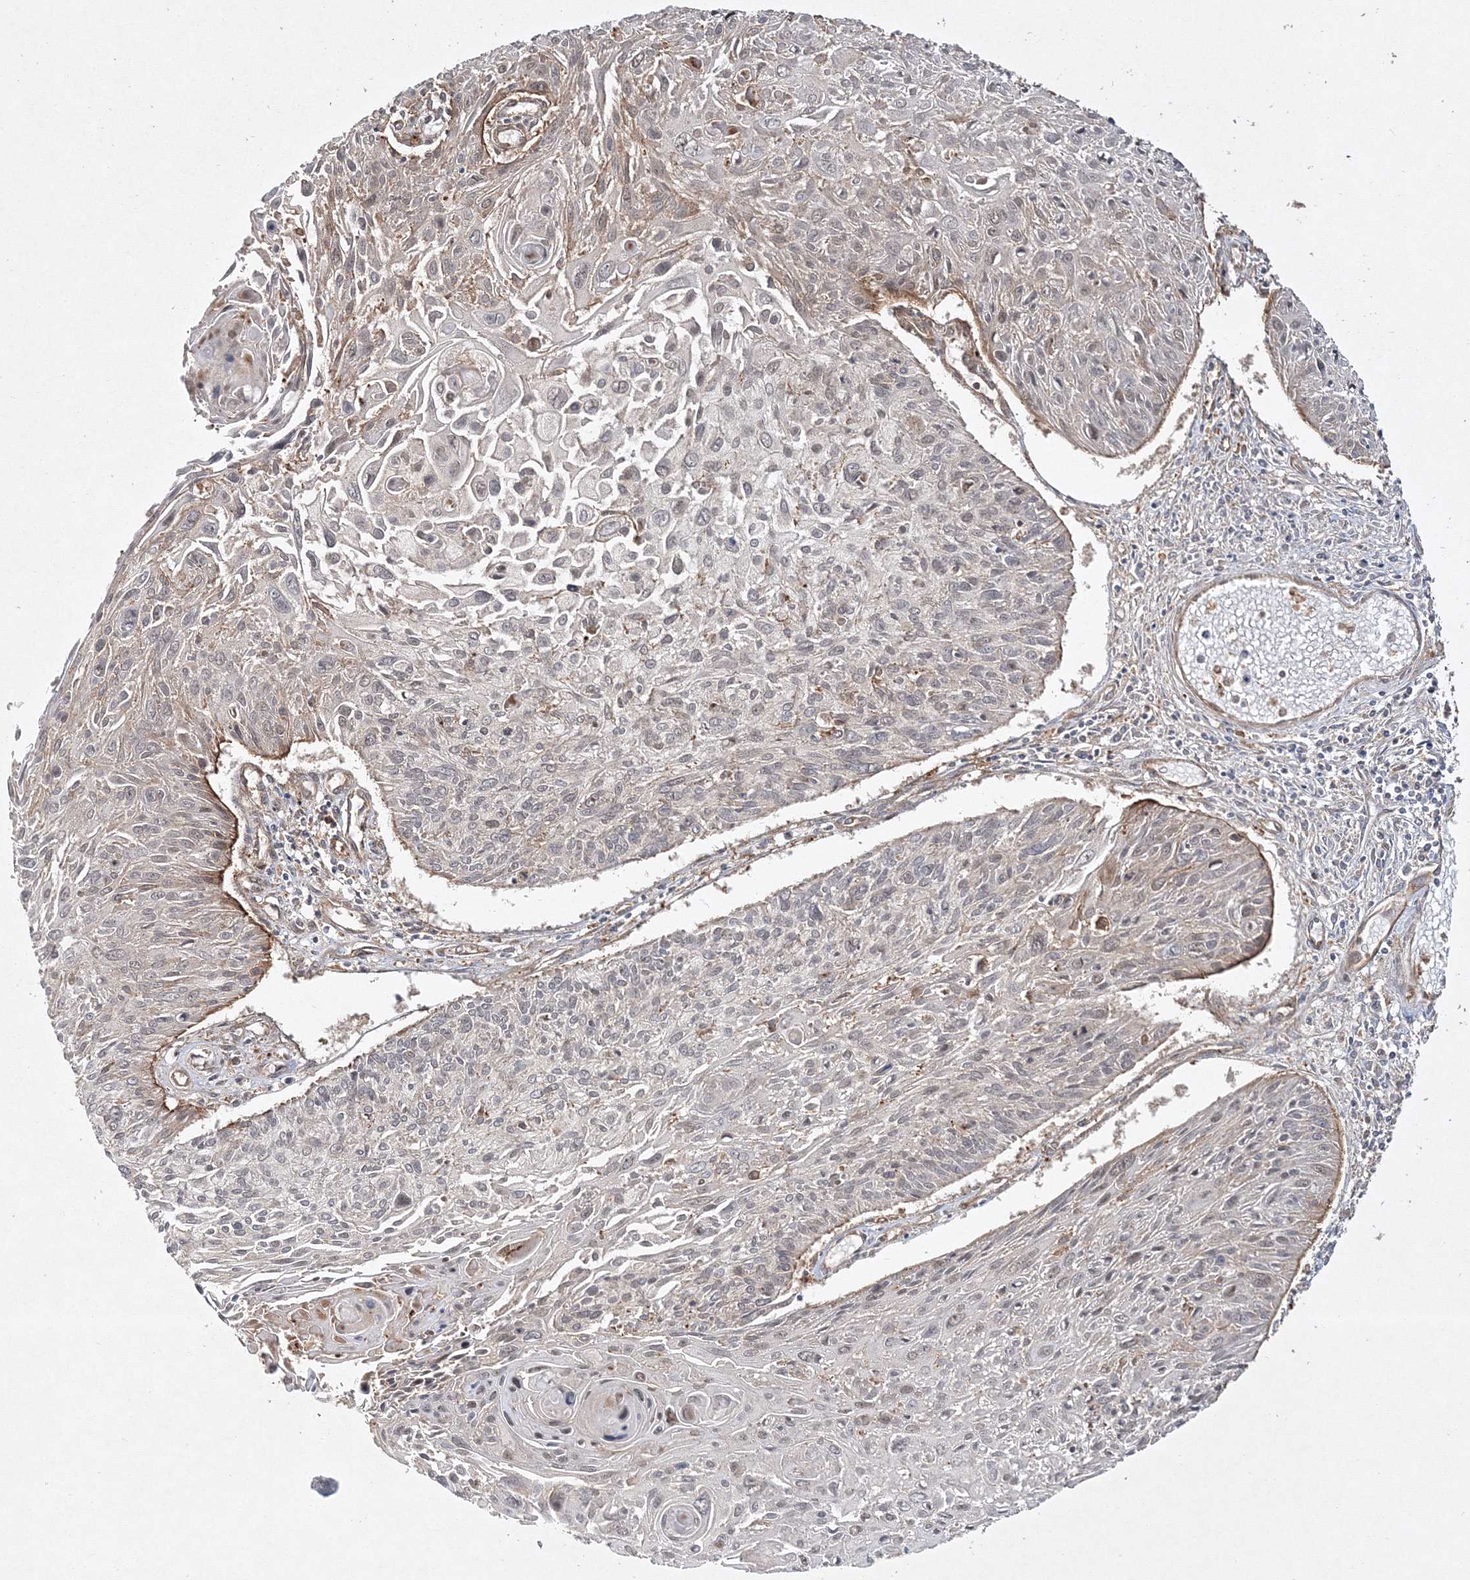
{"staining": {"intensity": "weak", "quantity": "<25%", "location": "cytoplasmic/membranous"}, "tissue": "cervical cancer", "cell_type": "Tumor cells", "image_type": "cancer", "snomed": [{"axis": "morphology", "description": "Squamous cell carcinoma, NOS"}, {"axis": "topography", "description": "Cervix"}], "caption": "This is an immunohistochemistry micrograph of cervical cancer. There is no staining in tumor cells.", "gene": "WDR37", "patient": {"sex": "female", "age": 51}}